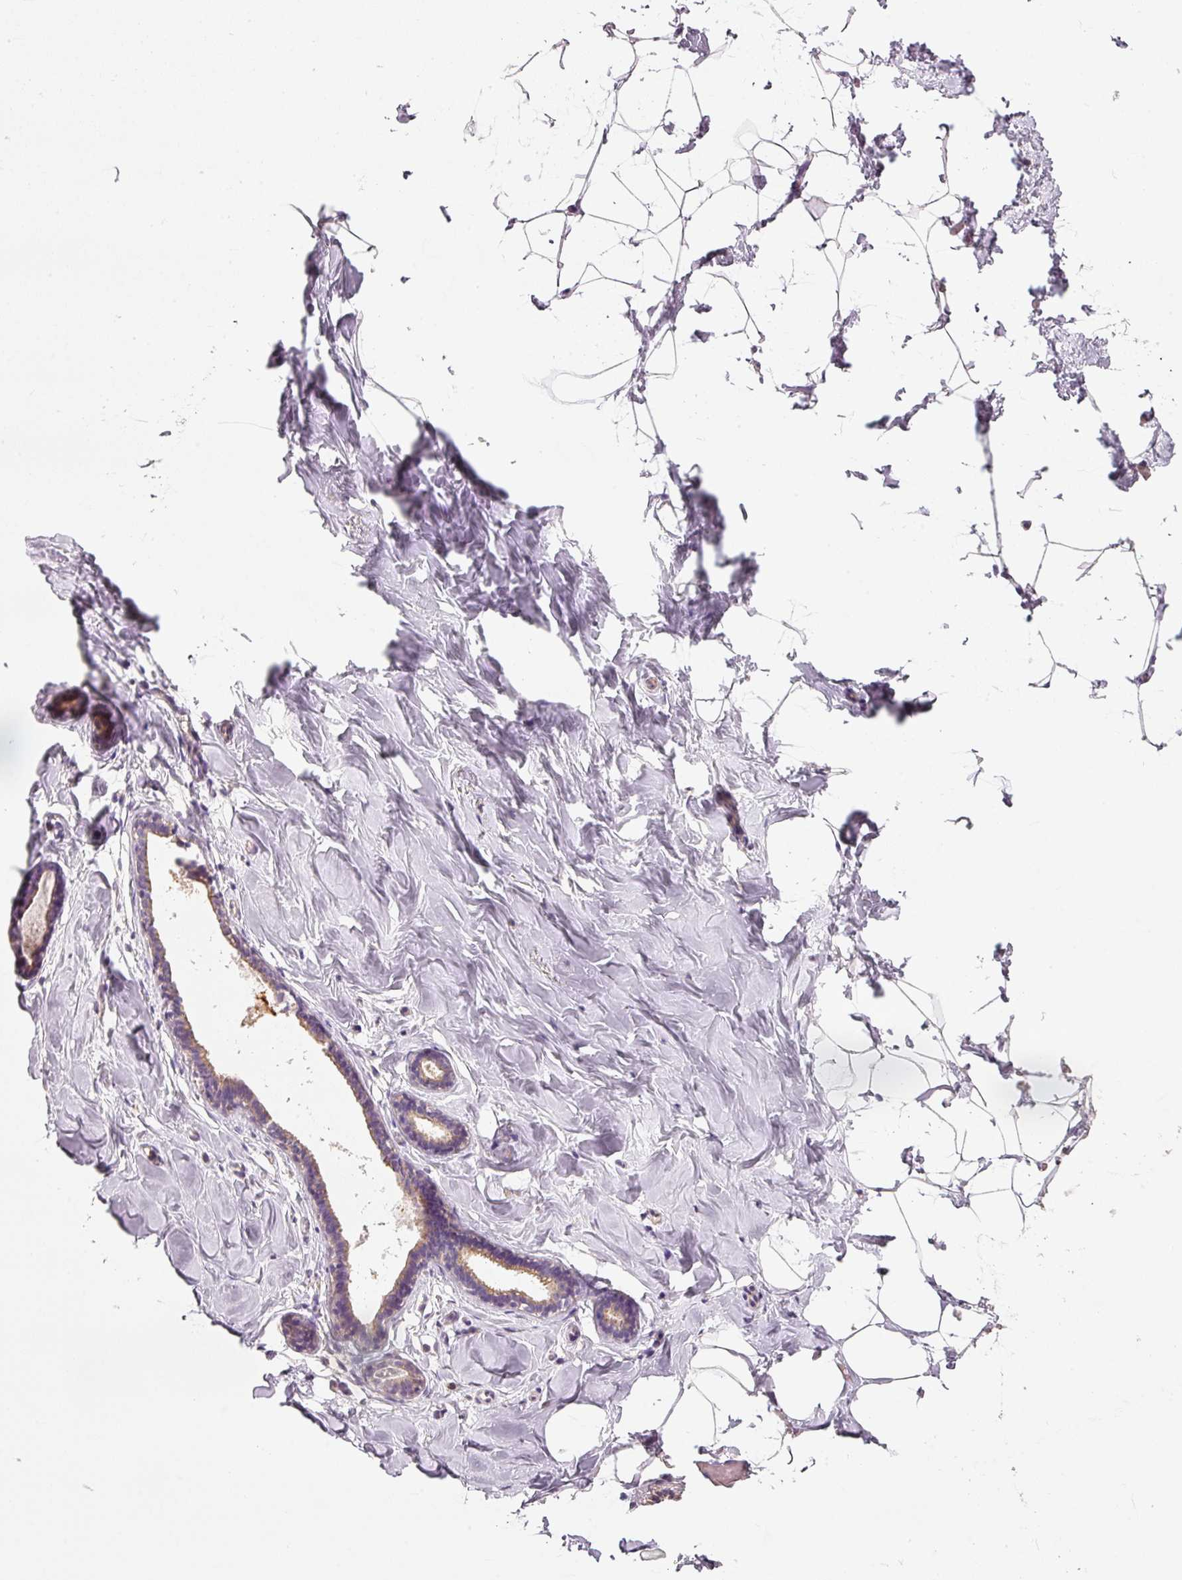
{"staining": {"intensity": "negative", "quantity": "none", "location": "none"}, "tissue": "breast", "cell_type": "Adipocytes", "image_type": "normal", "snomed": [{"axis": "morphology", "description": "Normal tissue, NOS"}, {"axis": "topography", "description": "Breast"}], "caption": "This is a image of immunohistochemistry (IHC) staining of benign breast, which shows no staining in adipocytes.", "gene": "RNF167", "patient": {"sex": "female", "age": 23}}